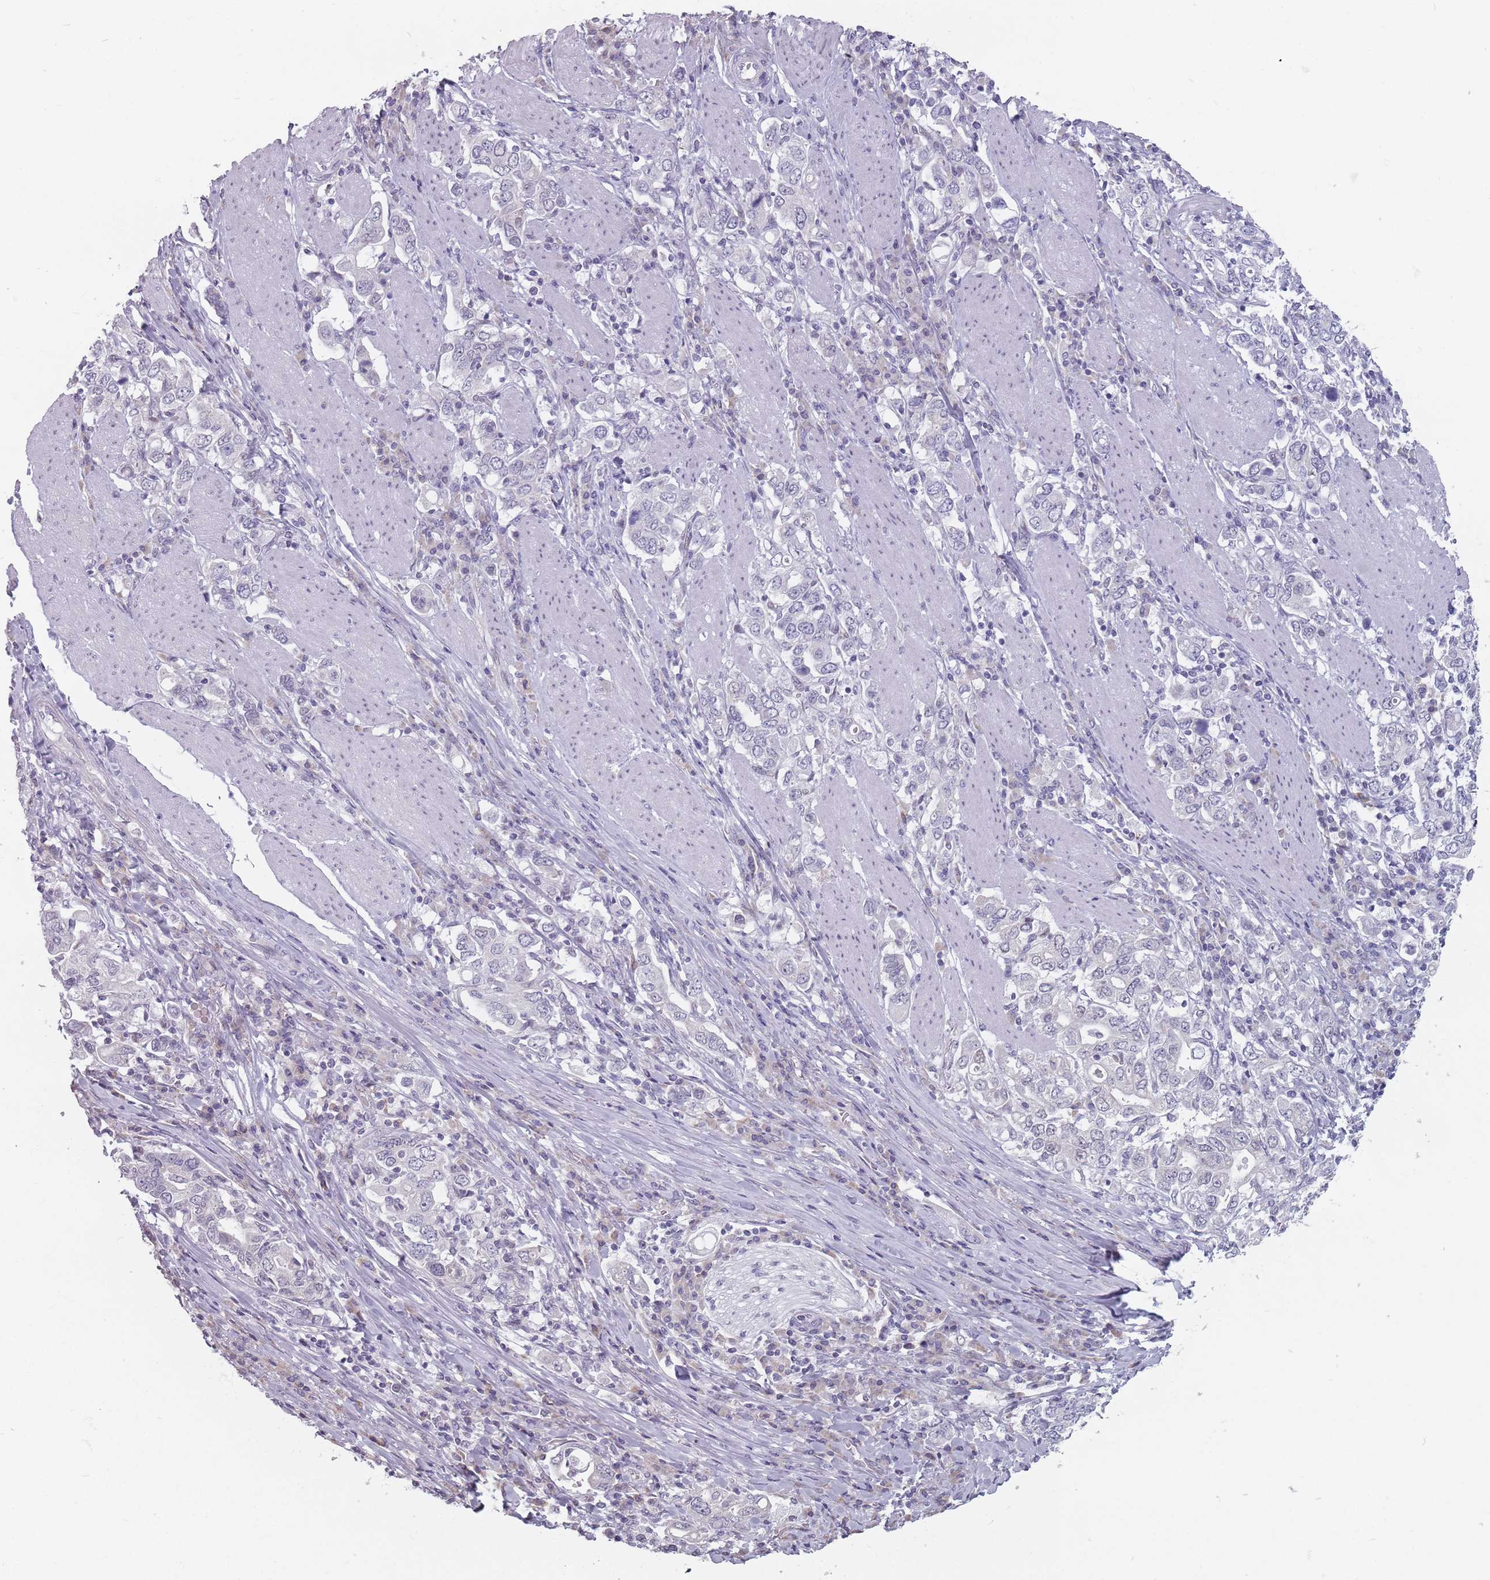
{"staining": {"intensity": "negative", "quantity": "none", "location": "none"}, "tissue": "stomach cancer", "cell_type": "Tumor cells", "image_type": "cancer", "snomed": [{"axis": "morphology", "description": "Adenocarcinoma, NOS"}, {"axis": "topography", "description": "Stomach, upper"}], "caption": "The micrograph displays no significant staining in tumor cells of adenocarcinoma (stomach). The staining was performed using DAB to visualize the protein expression in brown, while the nuclei were stained in blue with hematoxylin (Magnification: 20x).", "gene": "PTCHD1", "patient": {"sex": "male", "age": 62}}